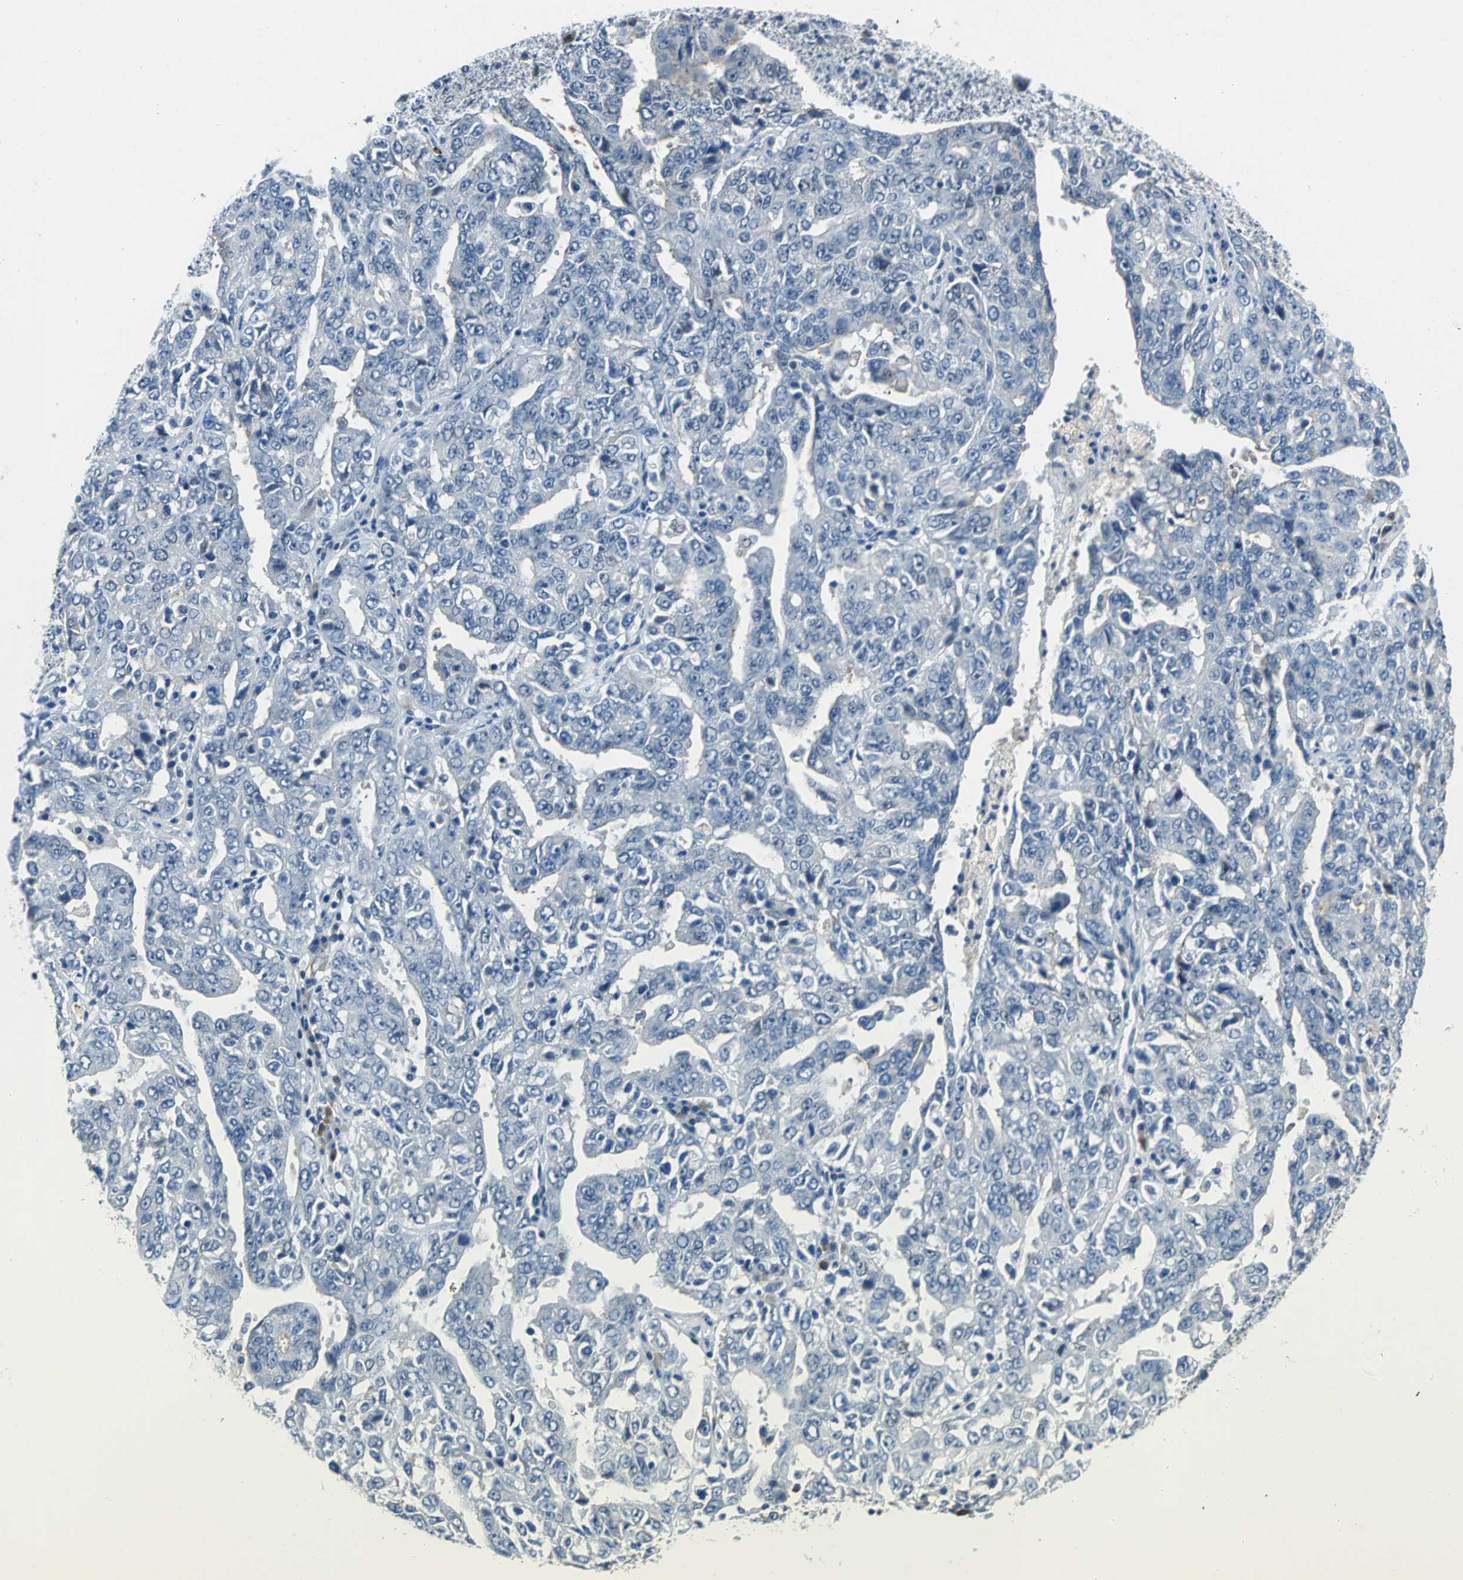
{"staining": {"intensity": "negative", "quantity": "none", "location": "none"}, "tissue": "ovarian cancer", "cell_type": "Tumor cells", "image_type": "cancer", "snomed": [{"axis": "morphology", "description": "Carcinoma, endometroid"}, {"axis": "topography", "description": "Ovary"}], "caption": "An image of human ovarian cancer is negative for staining in tumor cells. The staining is performed using DAB (3,3'-diaminobenzidine) brown chromogen with nuclei counter-stained in using hematoxylin.", "gene": "SELP", "patient": {"sex": "female", "age": 62}}